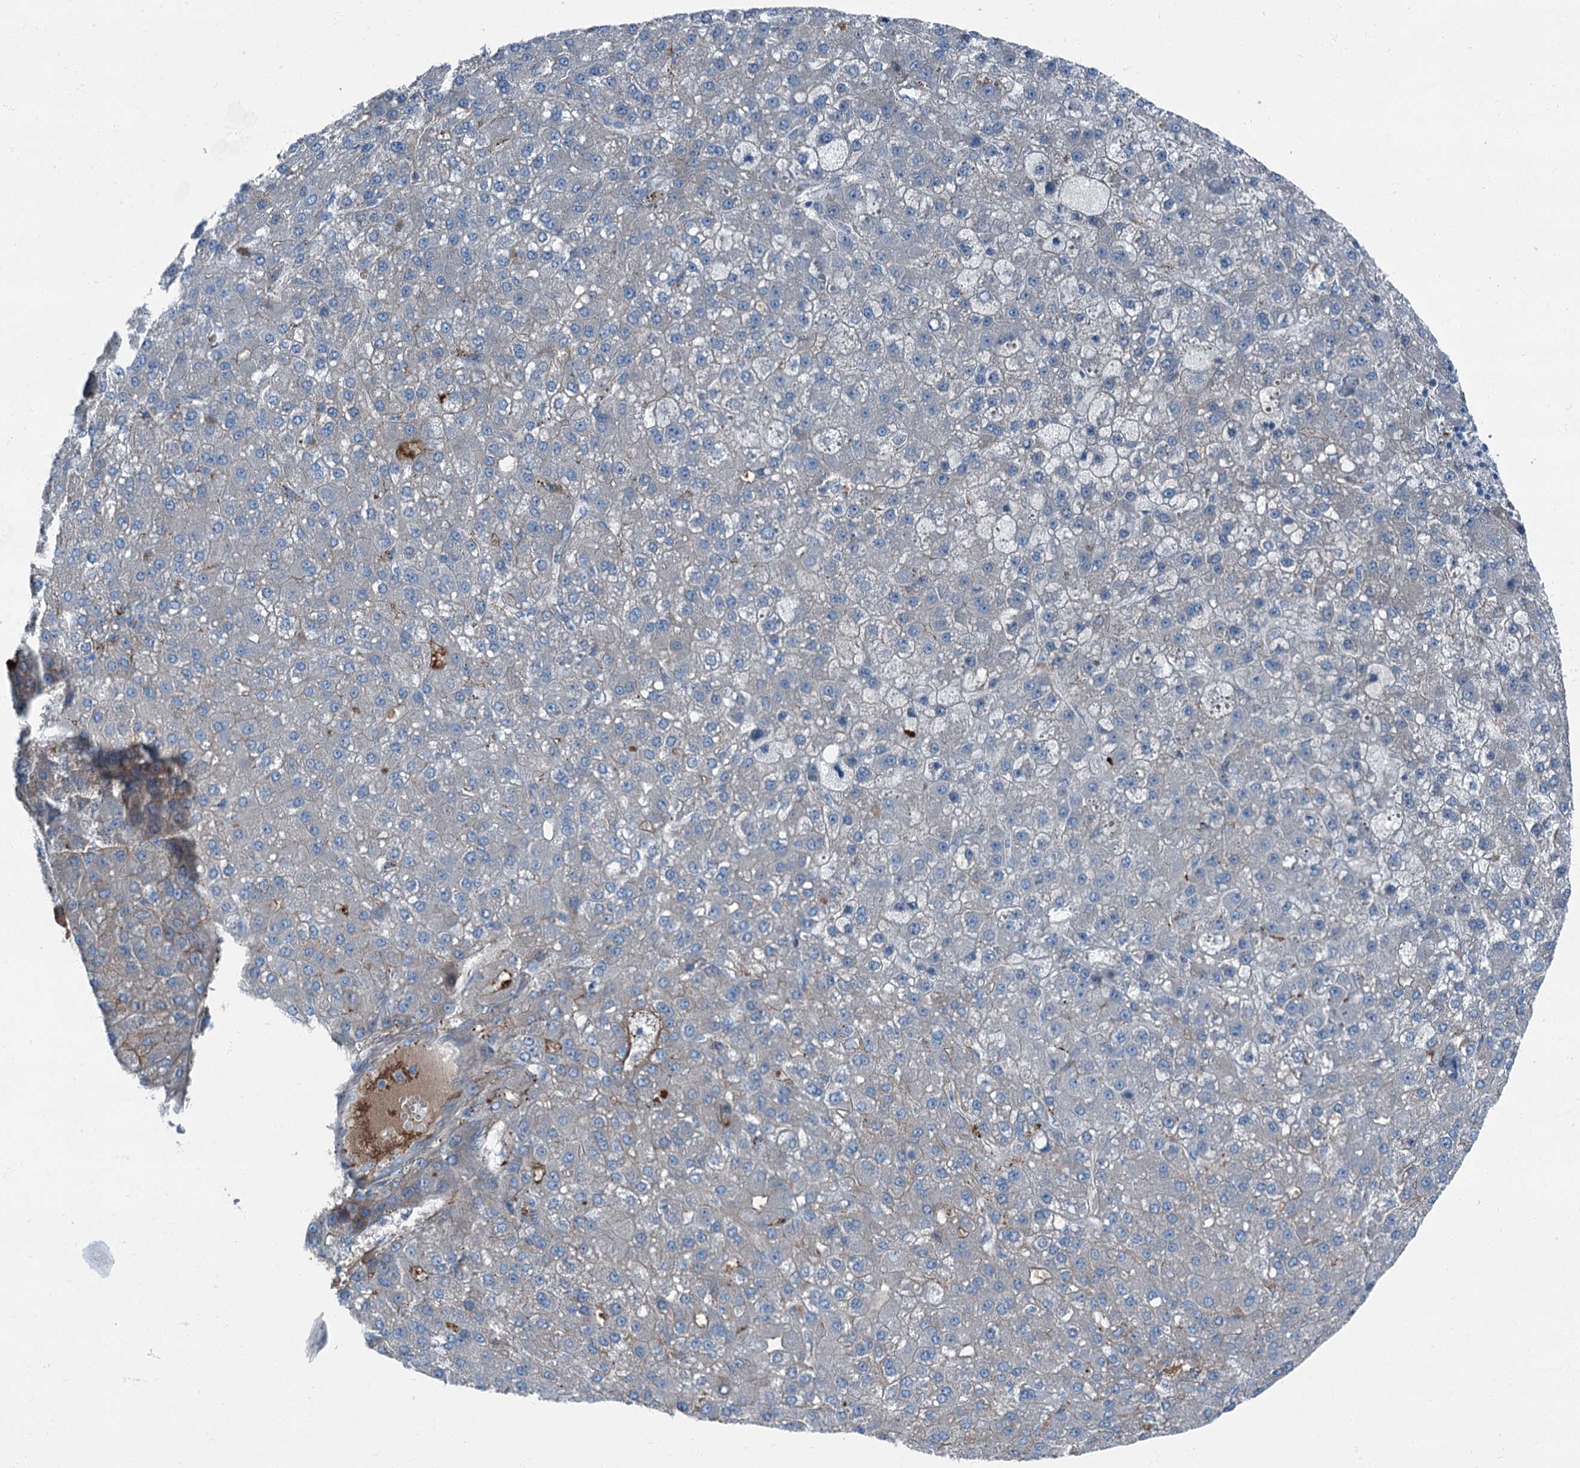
{"staining": {"intensity": "weak", "quantity": "<25%", "location": "cytoplasmic/membranous"}, "tissue": "liver cancer", "cell_type": "Tumor cells", "image_type": "cancer", "snomed": [{"axis": "morphology", "description": "Carcinoma, Hepatocellular, NOS"}, {"axis": "topography", "description": "Liver"}], "caption": "Tumor cells are negative for brown protein staining in liver cancer (hepatocellular carcinoma).", "gene": "AXL", "patient": {"sex": "male", "age": 67}}